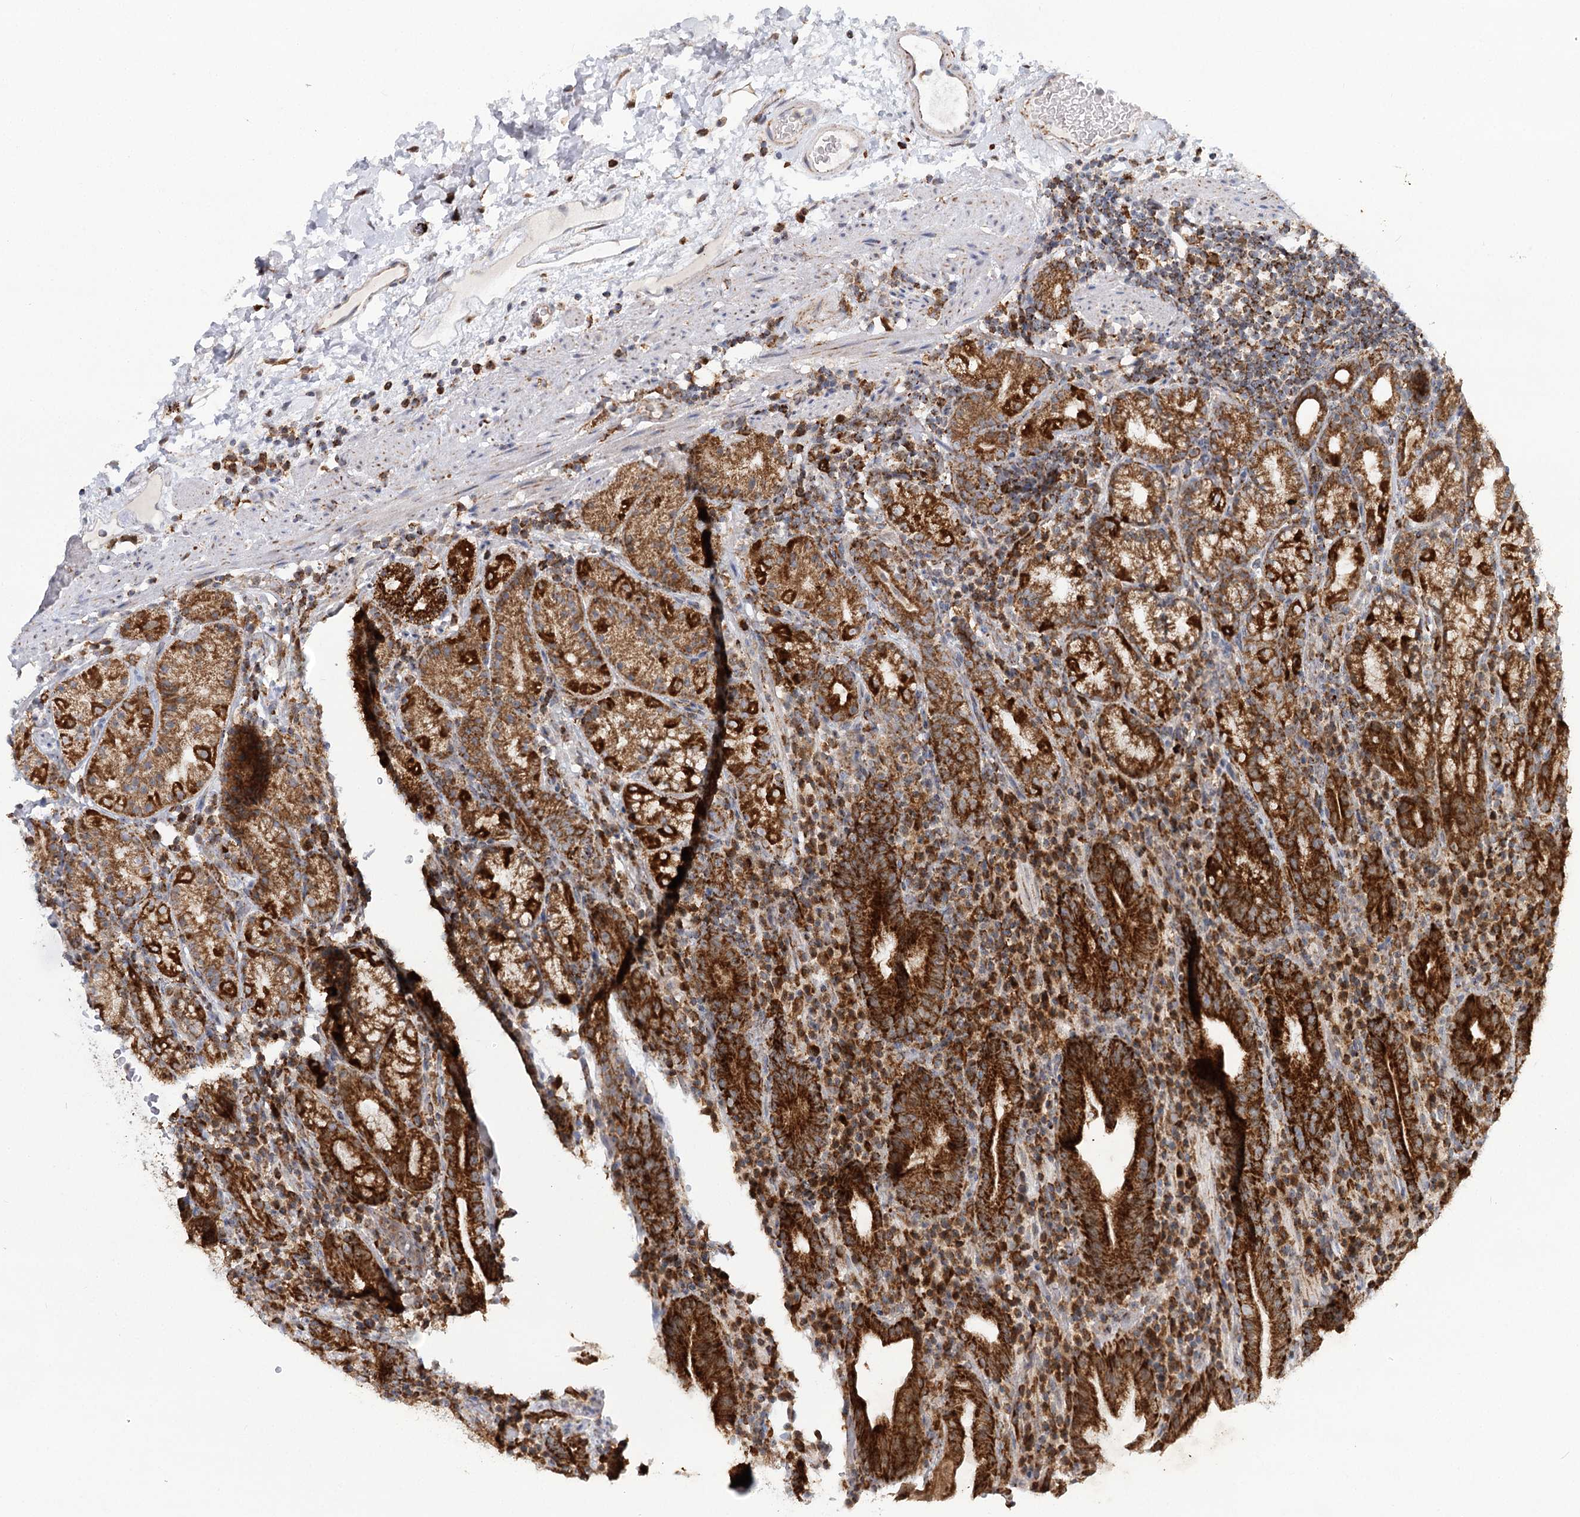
{"staining": {"intensity": "strong", "quantity": ">75%", "location": "cytoplasmic/membranous"}, "tissue": "stomach", "cell_type": "Glandular cells", "image_type": "normal", "snomed": [{"axis": "morphology", "description": "Normal tissue, NOS"}, {"axis": "morphology", "description": "Inflammation, NOS"}, {"axis": "topography", "description": "Stomach"}], "caption": "Immunohistochemistry (IHC) staining of normal stomach, which exhibits high levels of strong cytoplasmic/membranous expression in about >75% of glandular cells indicating strong cytoplasmic/membranous protein positivity. The staining was performed using DAB (3,3'-diaminobenzidine) (brown) for protein detection and nuclei were counterstained in hematoxylin (blue).", "gene": "TAS1R1", "patient": {"sex": "male", "age": 79}}